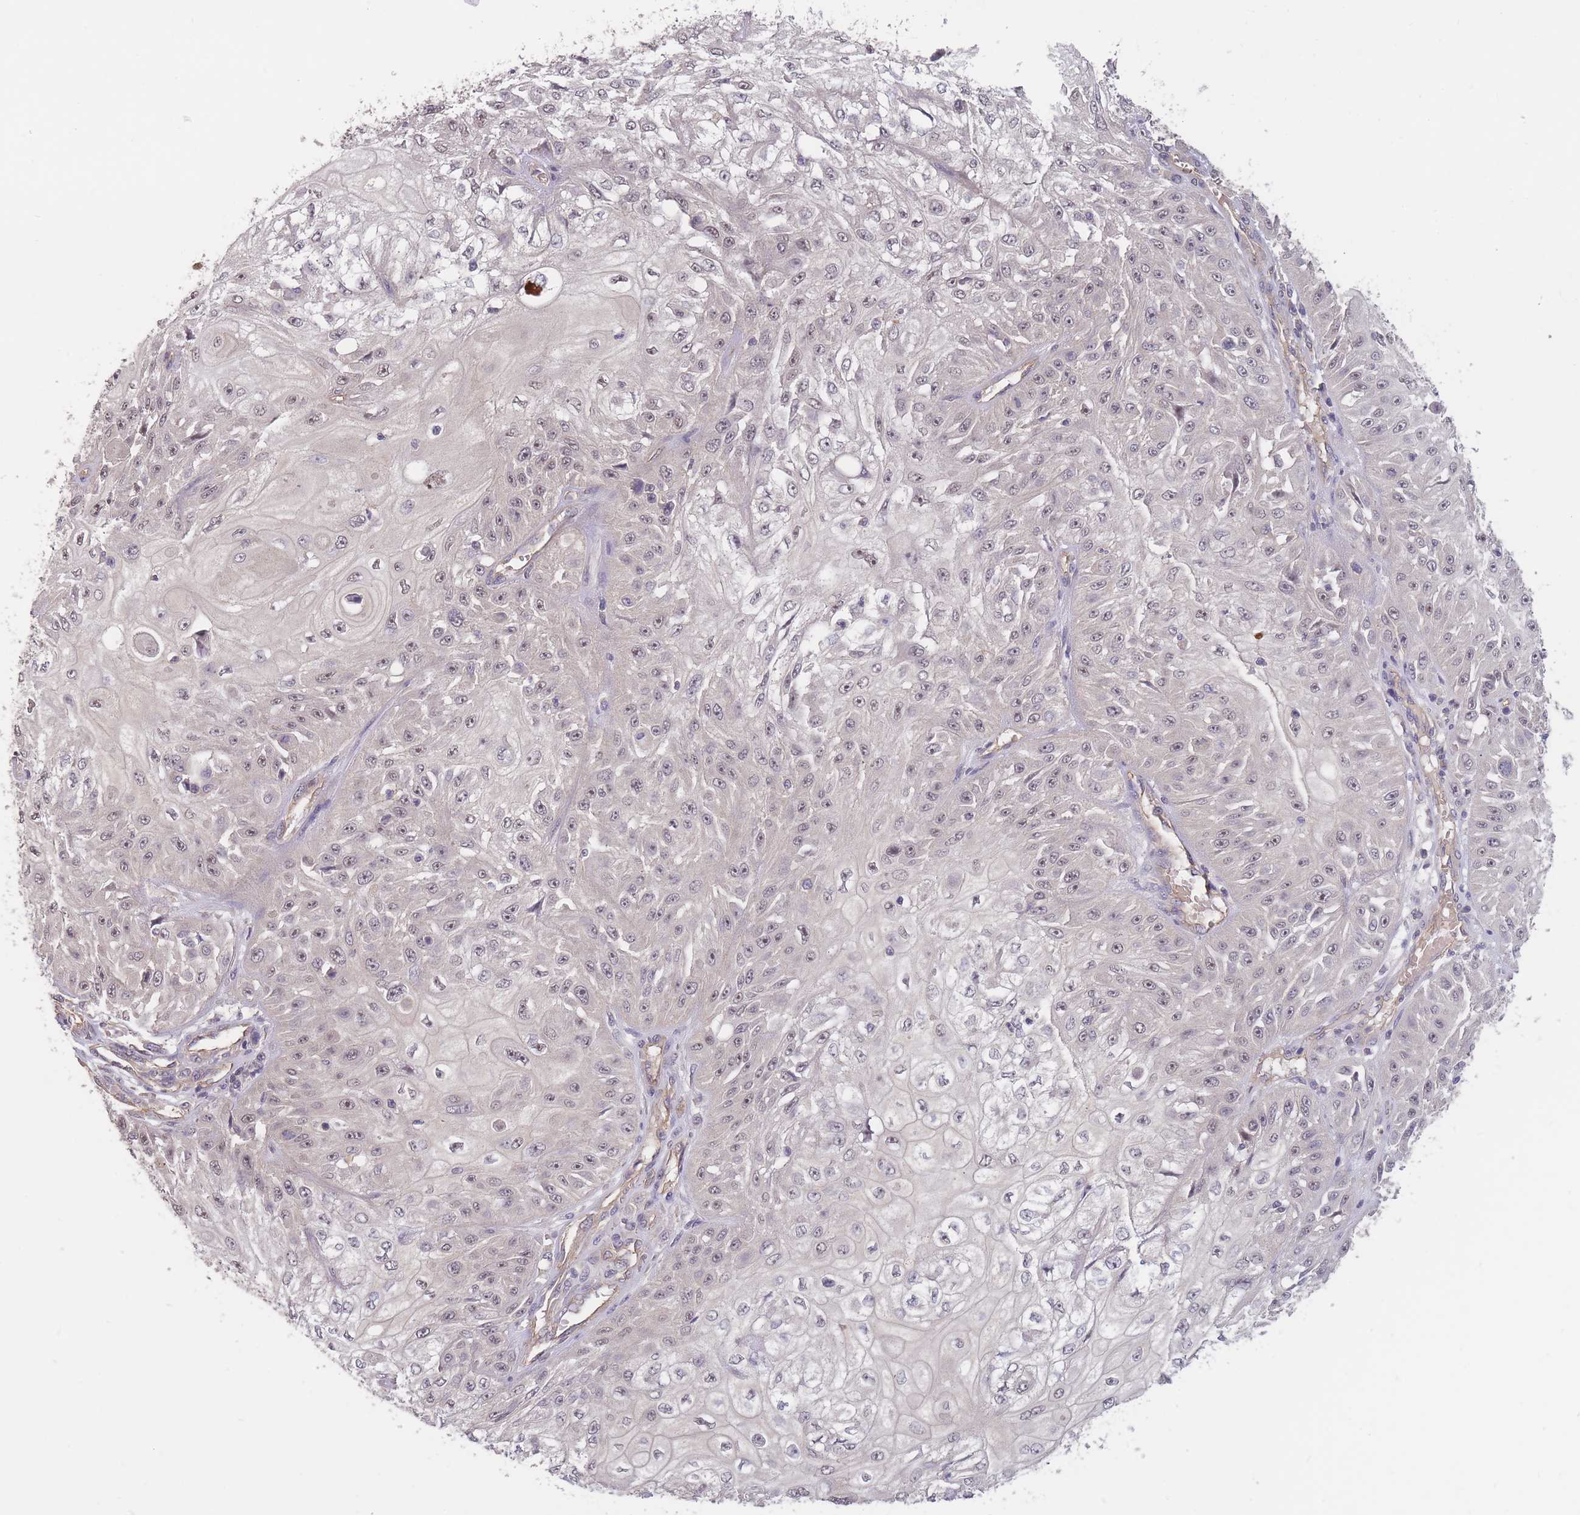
{"staining": {"intensity": "weak", "quantity": "<25%", "location": "nuclear"}, "tissue": "skin cancer", "cell_type": "Tumor cells", "image_type": "cancer", "snomed": [{"axis": "morphology", "description": "Squamous cell carcinoma, NOS"}, {"axis": "morphology", "description": "Squamous cell carcinoma, metastatic, NOS"}, {"axis": "topography", "description": "Skin"}, {"axis": "topography", "description": "Lymph node"}], "caption": "The micrograph demonstrates no staining of tumor cells in skin squamous cell carcinoma. The staining was performed using DAB (3,3'-diaminobenzidine) to visualize the protein expression in brown, while the nuclei were stained in blue with hematoxylin (Magnification: 20x).", "gene": "KIAA1755", "patient": {"sex": "male", "age": 75}}